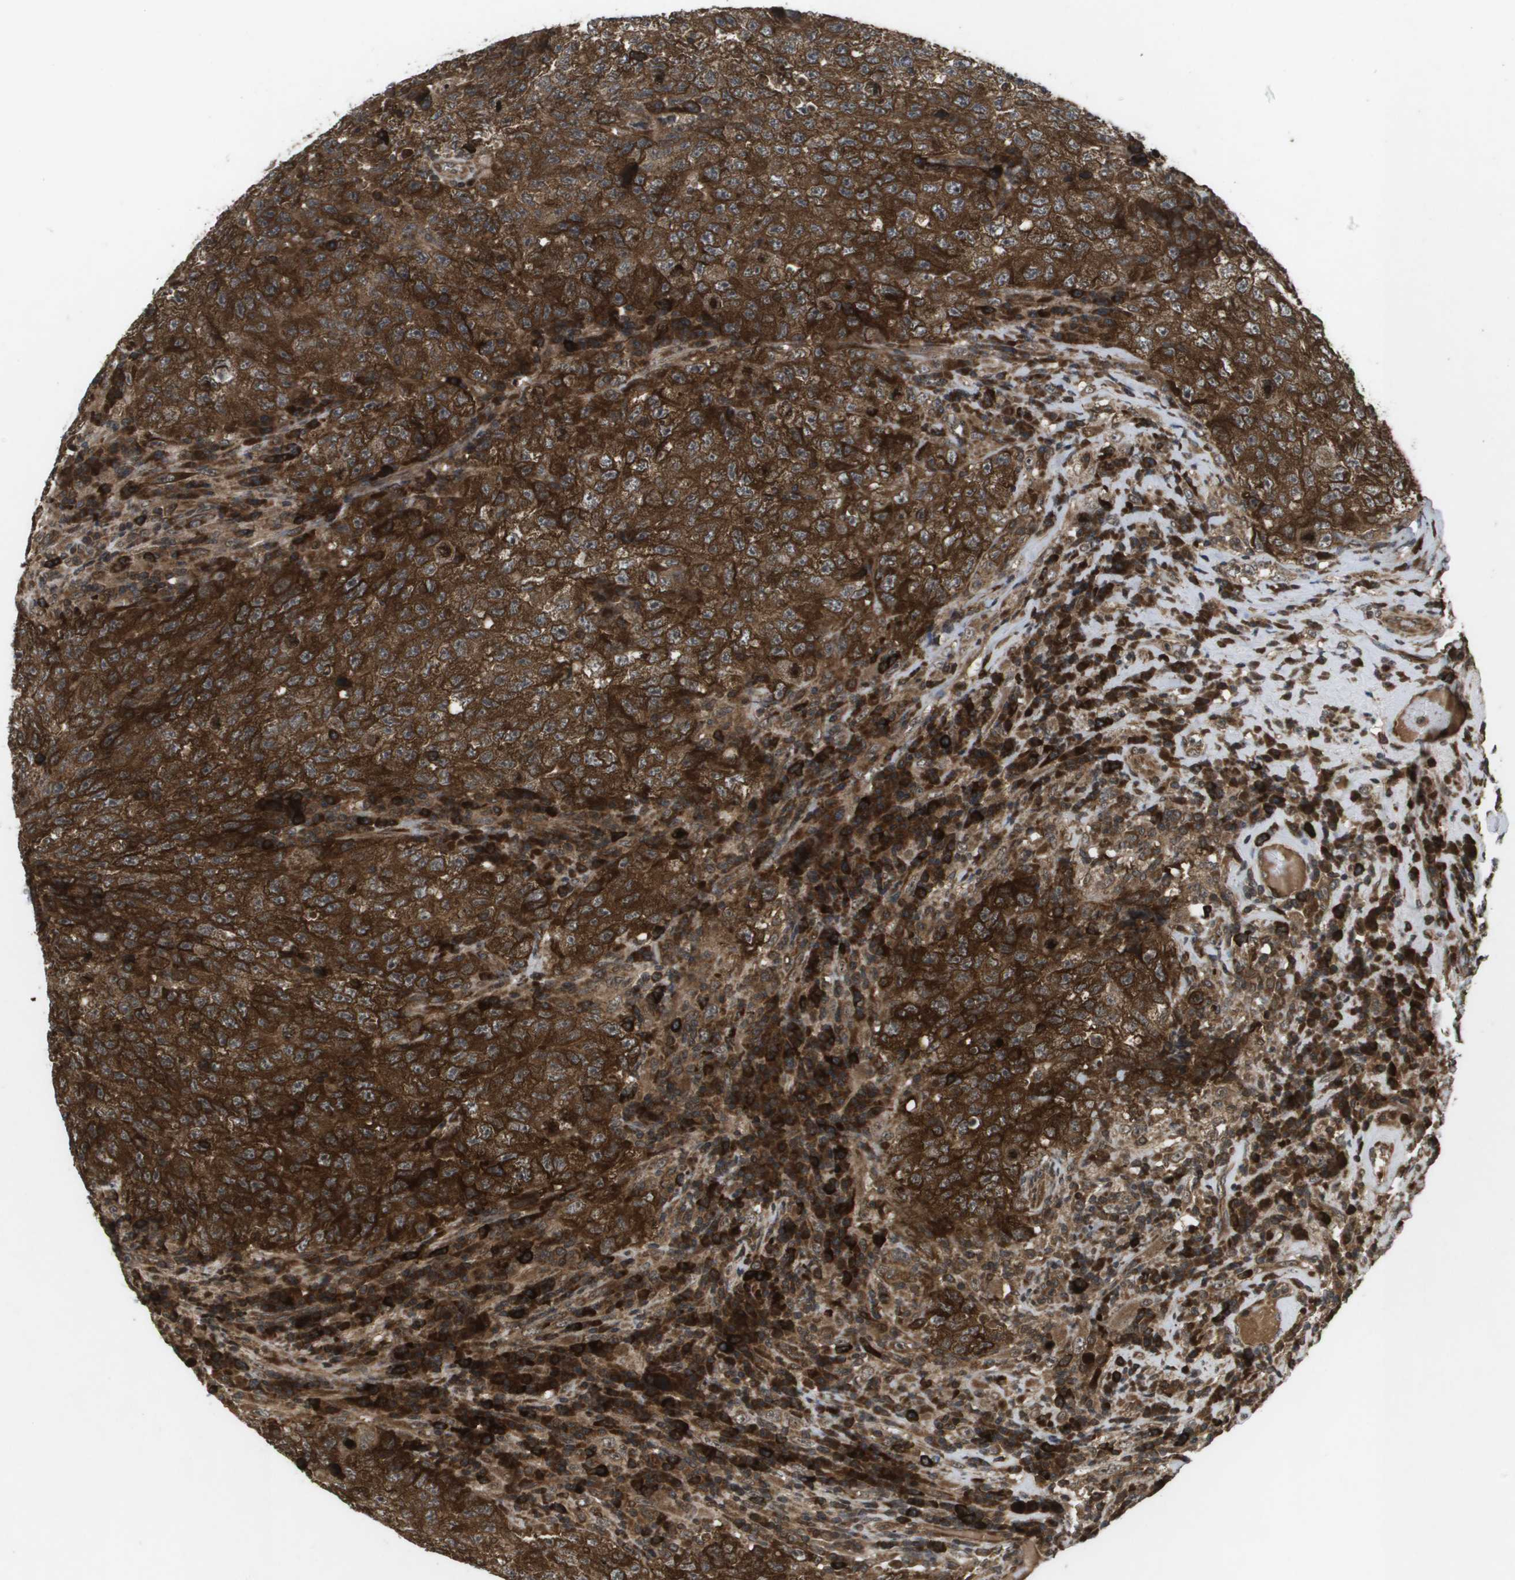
{"staining": {"intensity": "strong", "quantity": ">75%", "location": "cytoplasmic/membranous"}, "tissue": "testis cancer", "cell_type": "Tumor cells", "image_type": "cancer", "snomed": [{"axis": "morphology", "description": "Necrosis, NOS"}, {"axis": "morphology", "description": "Carcinoma, Embryonal, NOS"}, {"axis": "topography", "description": "Testis"}], "caption": "IHC micrograph of human testis cancer (embryonal carcinoma) stained for a protein (brown), which shows high levels of strong cytoplasmic/membranous expression in approximately >75% of tumor cells.", "gene": "KIF11", "patient": {"sex": "male", "age": 19}}